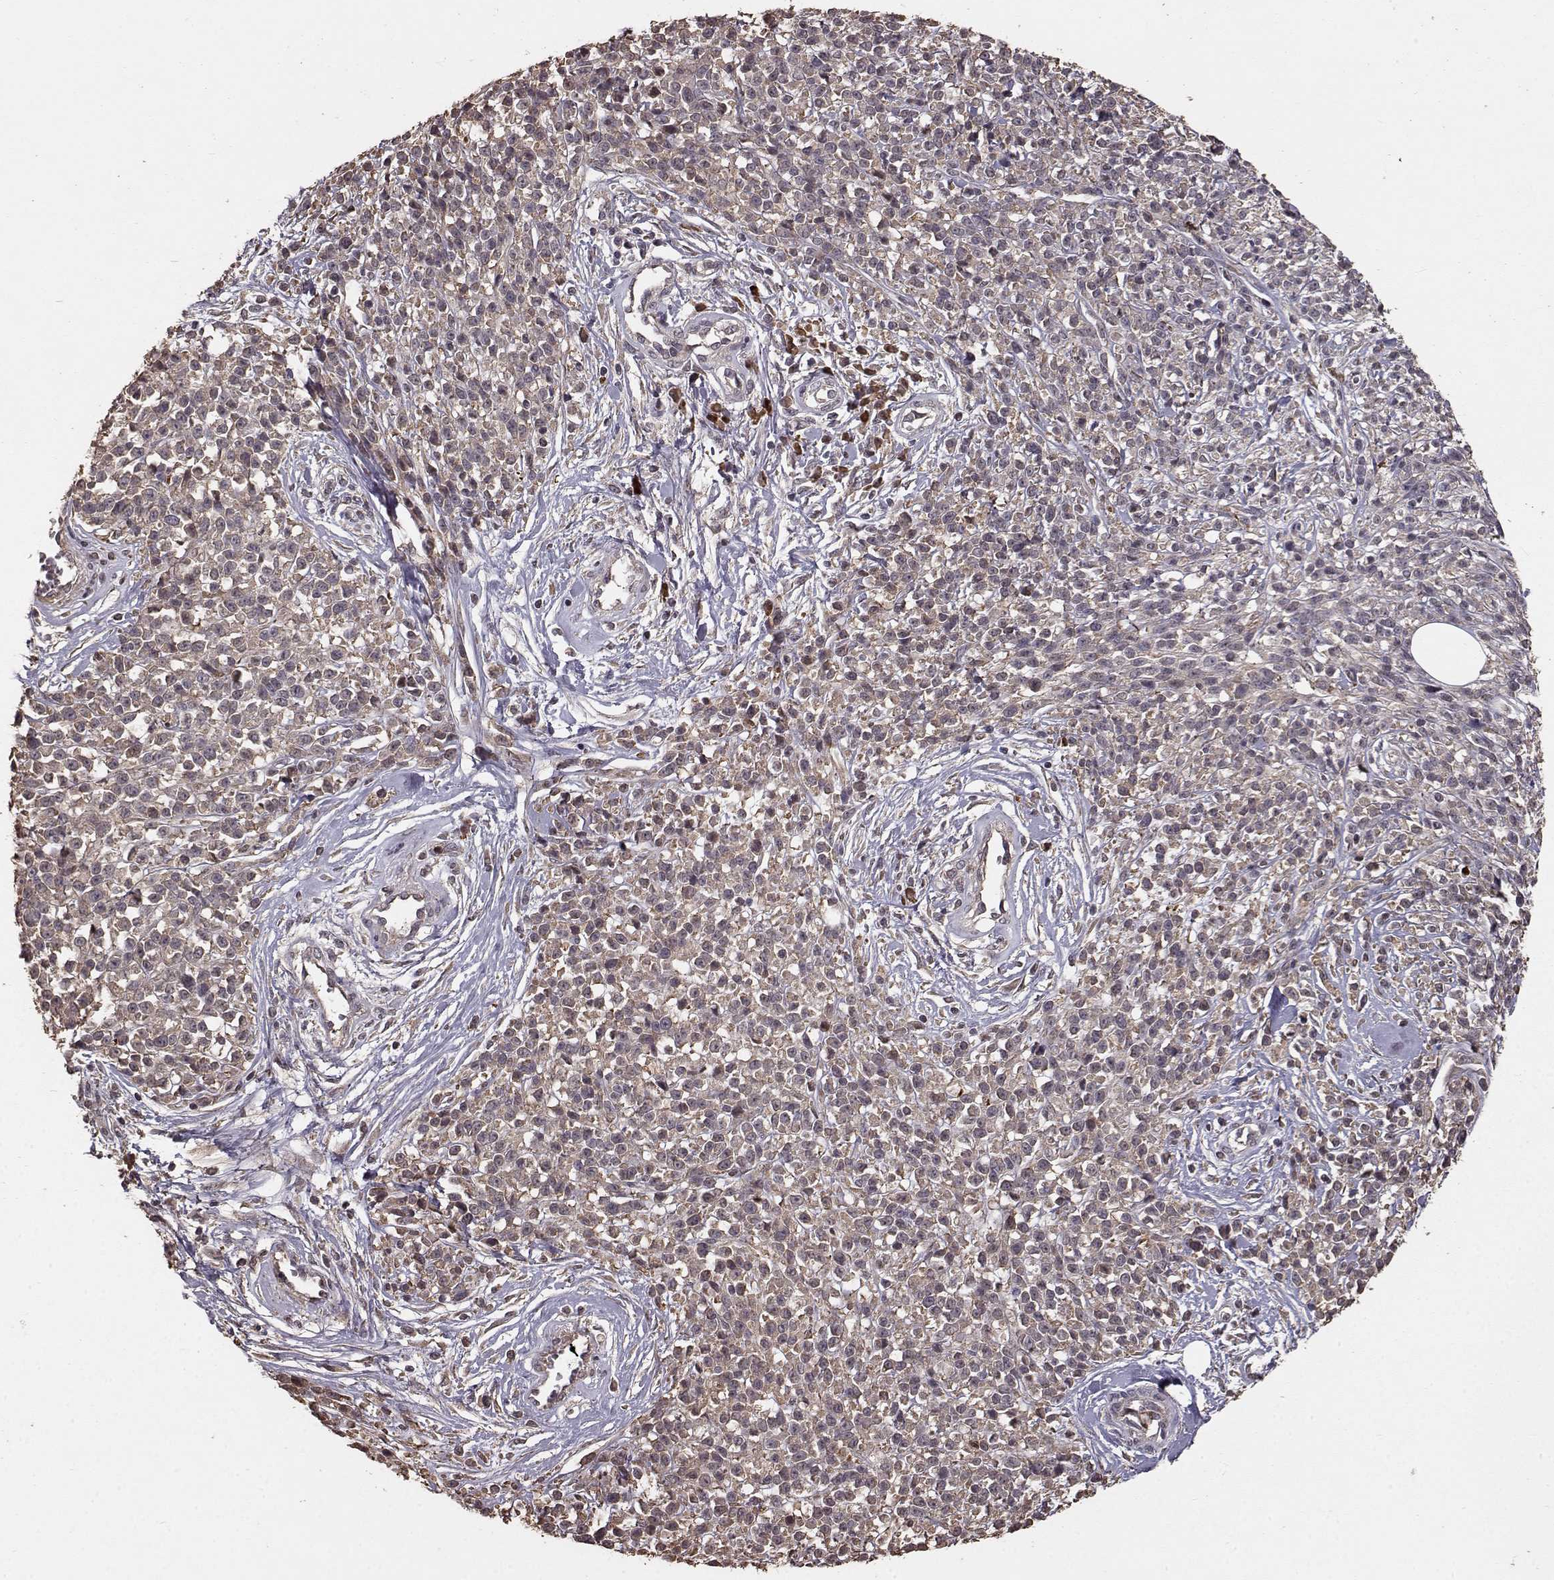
{"staining": {"intensity": "moderate", "quantity": "25%-75%", "location": "cytoplasmic/membranous"}, "tissue": "melanoma", "cell_type": "Tumor cells", "image_type": "cancer", "snomed": [{"axis": "morphology", "description": "Malignant melanoma, NOS"}, {"axis": "topography", "description": "Skin"}, {"axis": "topography", "description": "Skin of trunk"}], "caption": "This is an image of IHC staining of melanoma, which shows moderate positivity in the cytoplasmic/membranous of tumor cells.", "gene": "USP15", "patient": {"sex": "male", "age": 74}}